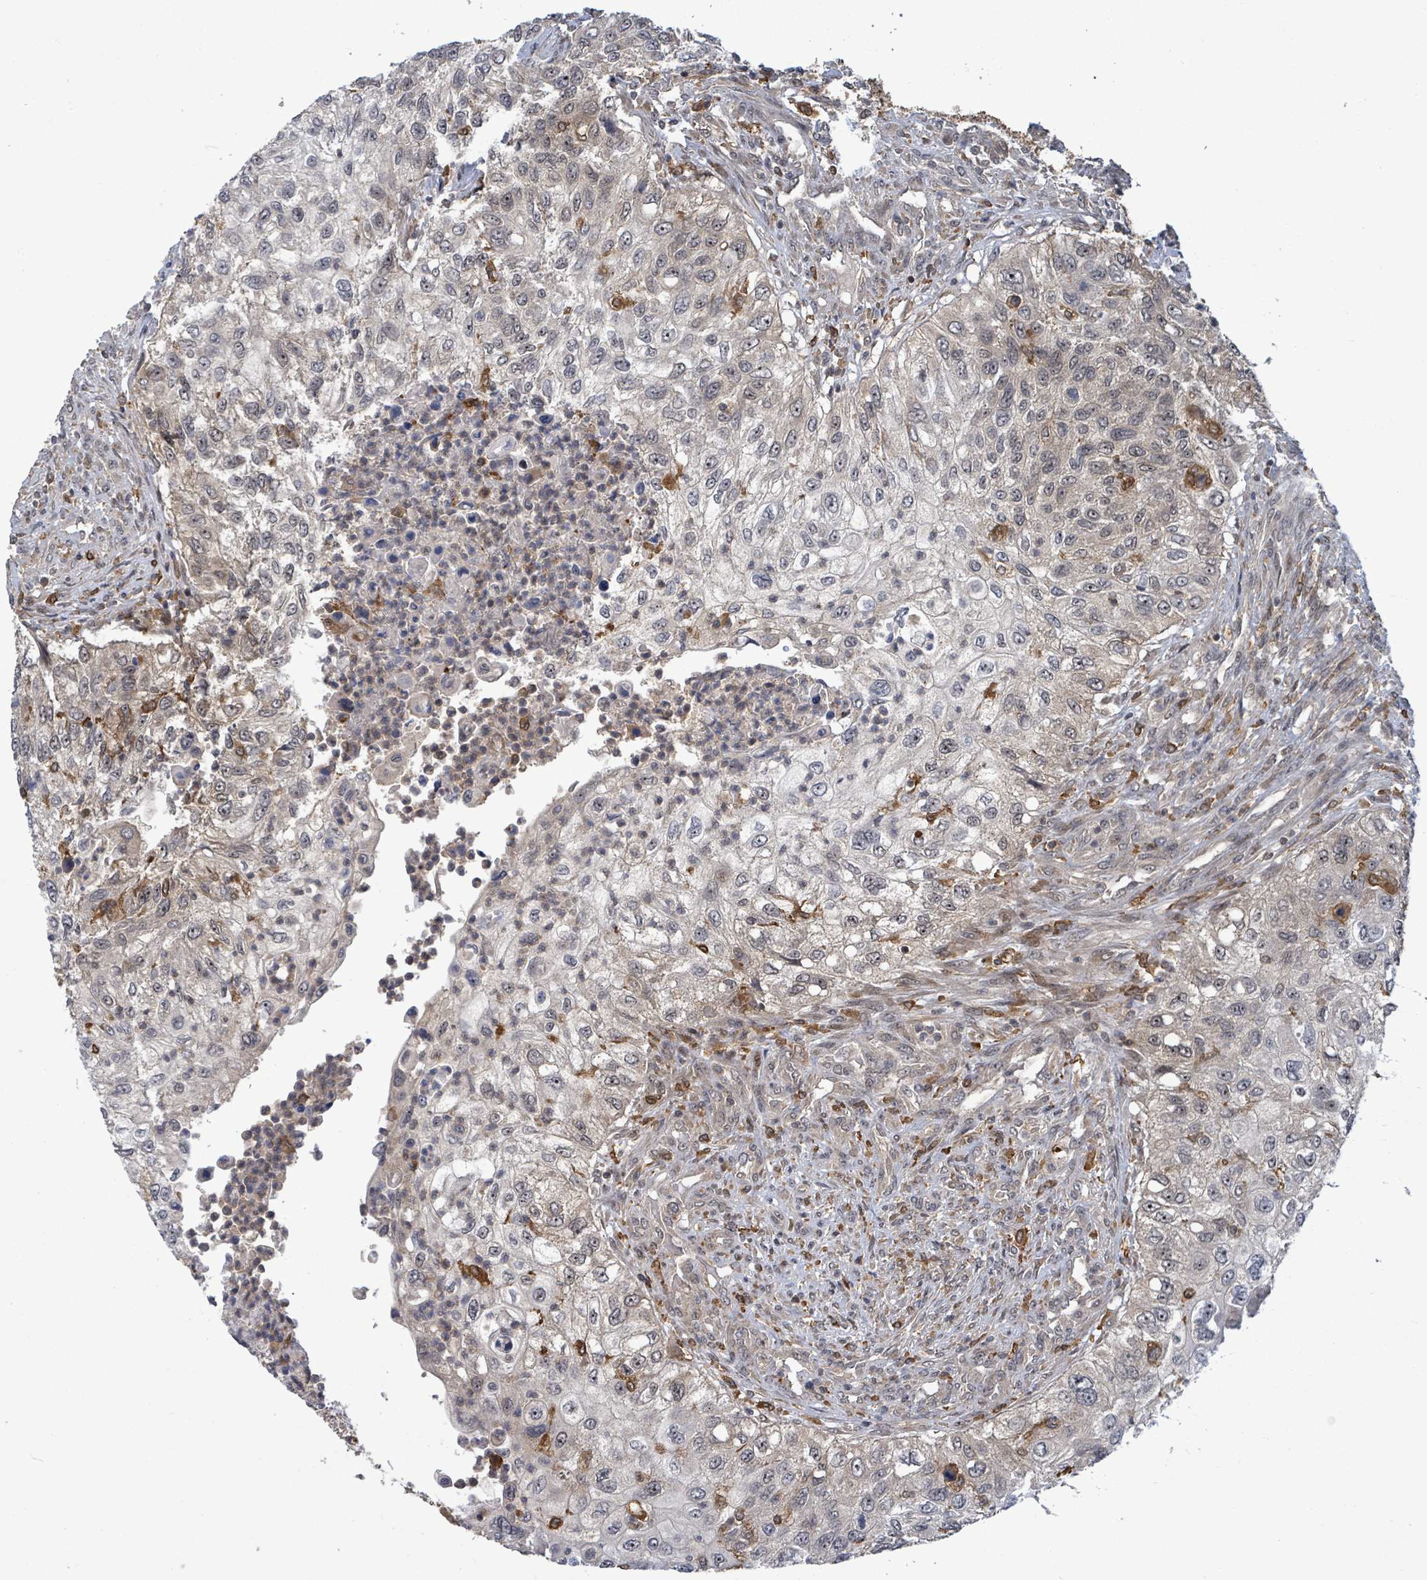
{"staining": {"intensity": "weak", "quantity": "25%-75%", "location": "cytoplasmic/membranous,nuclear"}, "tissue": "urothelial cancer", "cell_type": "Tumor cells", "image_type": "cancer", "snomed": [{"axis": "morphology", "description": "Urothelial carcinoma, High grade"}, {"axis": "topography", "description": "Urinary bladder"}], "caption": "A brown stain labels weak cytoplasmic/membranous and nuclear positivity of a protein in human urothelial cancer tumor cells. (IHC, brightfield microscopy, high magnification).", "gene": "FBXO6", "patient": {"sex": "female", "age": 60}}